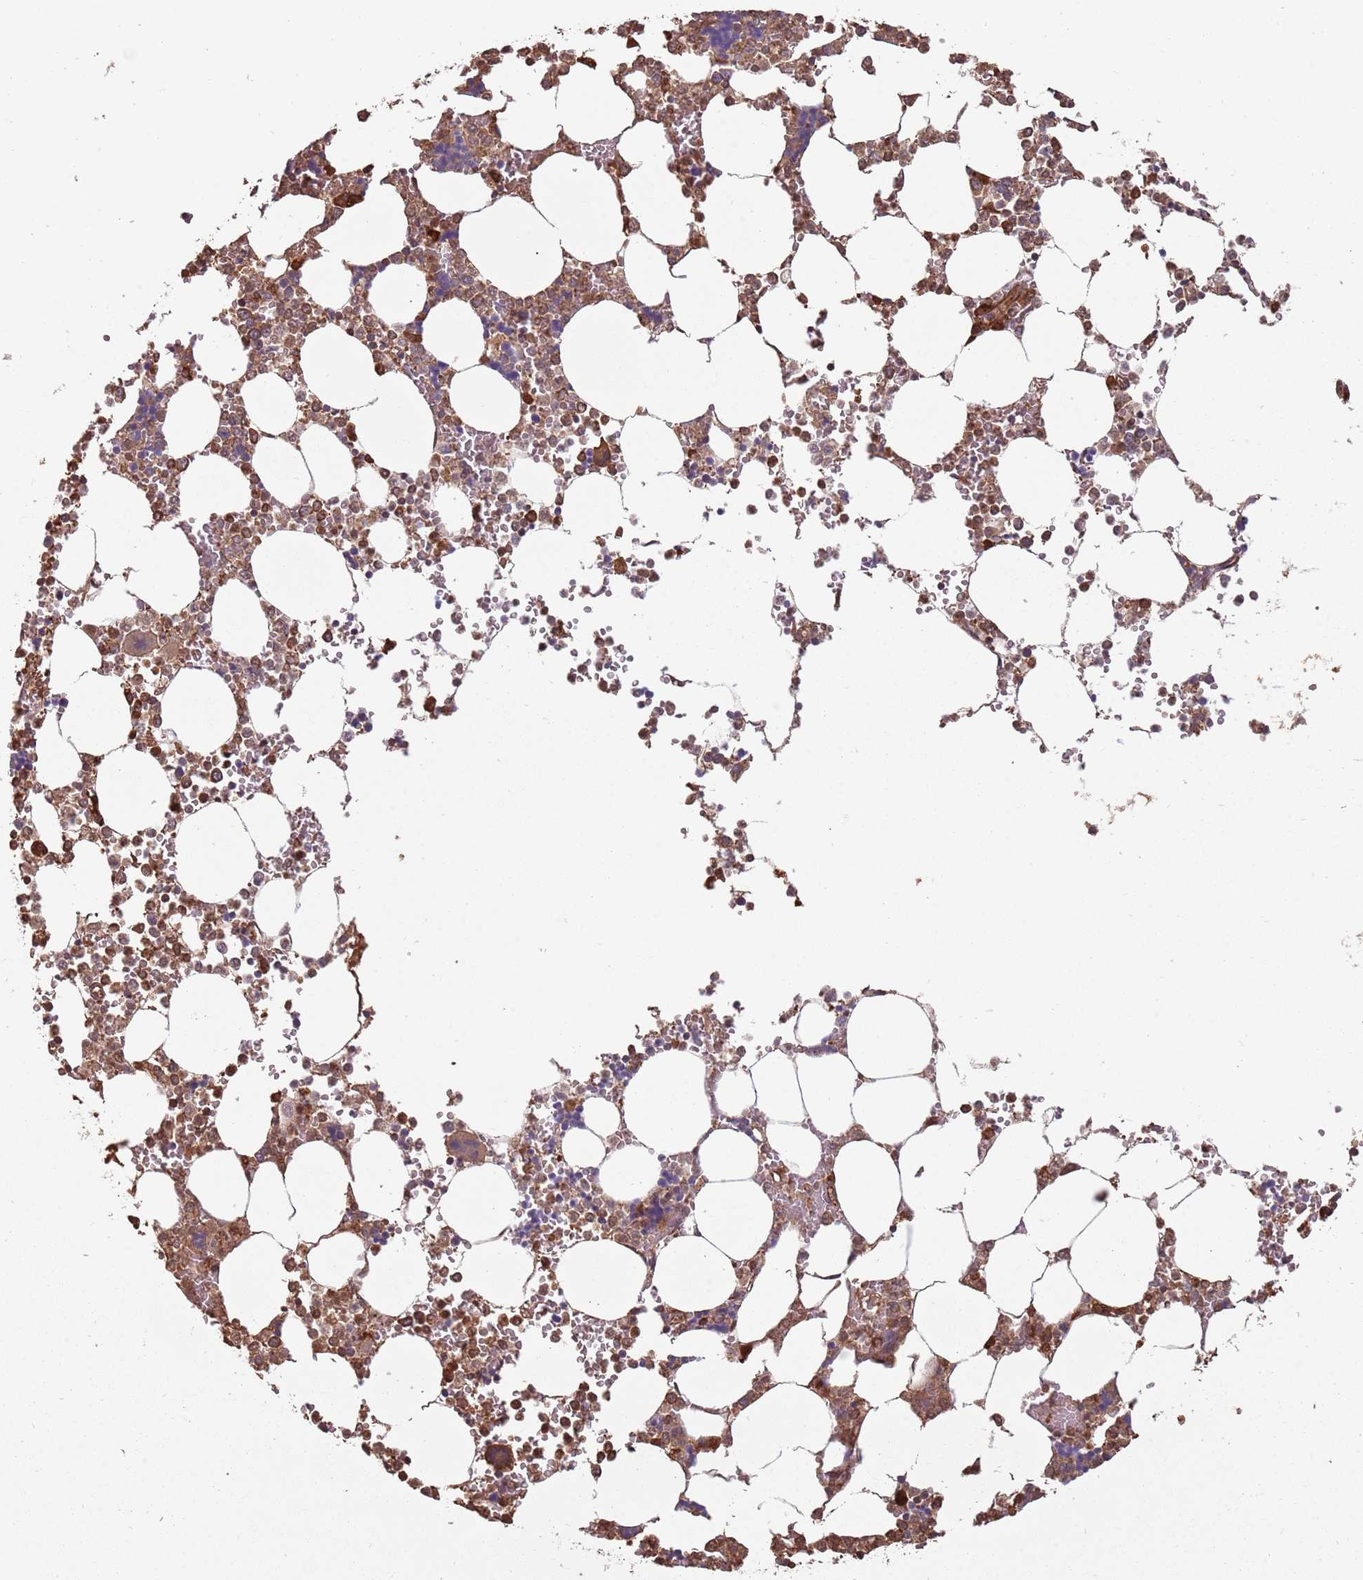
{"staining": {"intensity": "moderate", "quantity": ">75%", "location": "cytoplasmic/membranous"}, "tissue": "bone marrow", "cell_type": "Hematopoietic cells", "image_type": "normal", "snomed": [{"axis": "morphology", "description": "Normal tissue, NOS"}, {"axis": "topography", "description": "Bone marrow"}], "caption": "This image demonstrates normal bone marrow stained with immunohistochemistry to label a protein in brown. The cytoplasmic/membranous of hematopoietic cells show moderate positivity for the protein. Nuclei are counter-stained blue.", "gene": "COG4", "patient": {"sex": "male", "age": 64}}